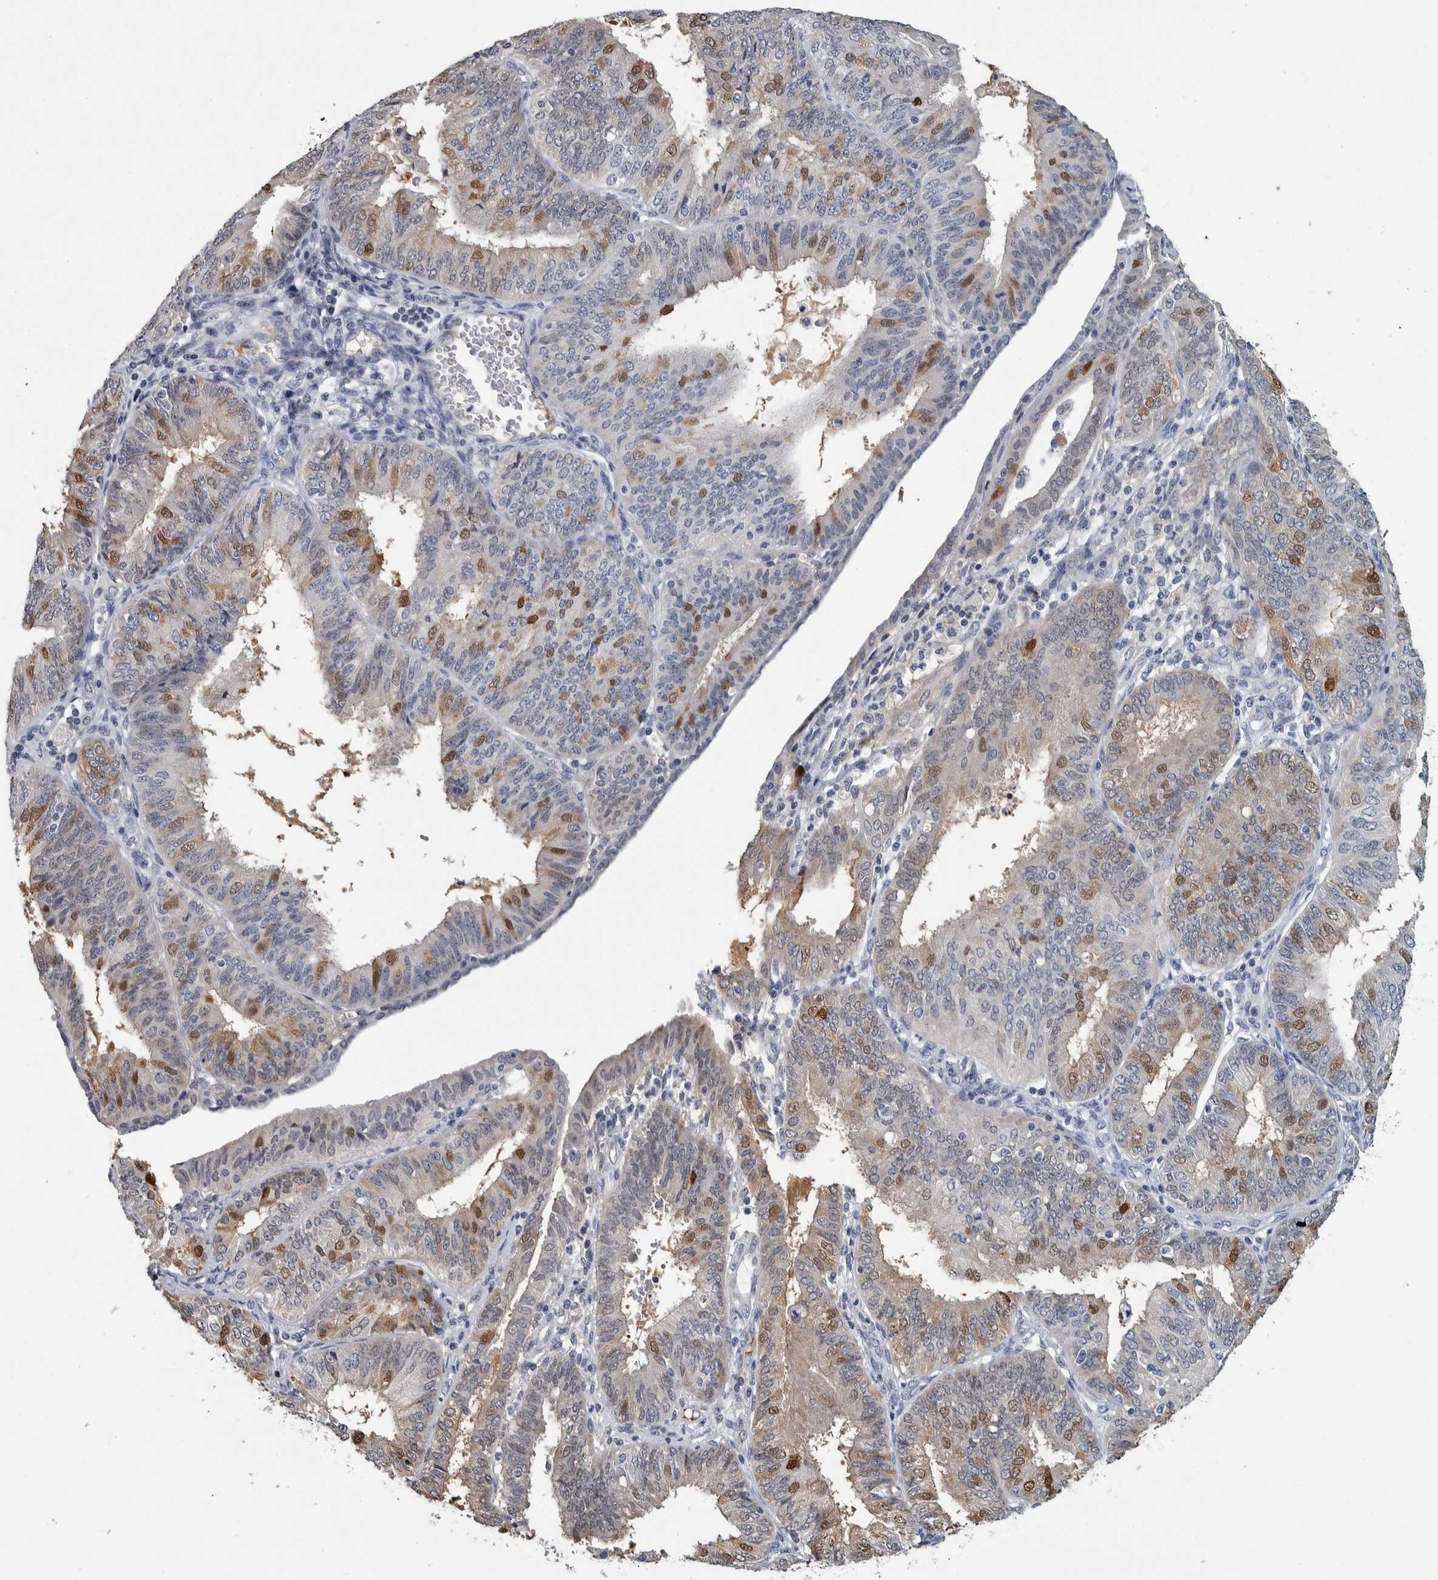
{"staining": {"intensity": "moderate", "quantity": "<25%", "location": "nuclear"}, "tissue": "endometrial cancer", "cell_type": "Tumor cells", "image_type": "cancer", "snomed": [{"axis": "morphology", "description": "Adenocarcinoma, NOS"}, {"axis": "topography", "description": "Endometrium"}], "caption": "Human endometrial adenocarcinoma stained for a protein (brown) reveals moderate nuclear positive expression in about <25% of tumor cells.", "gene": "CAVIN4", "patient": {"sex": "female", "age": 58}}